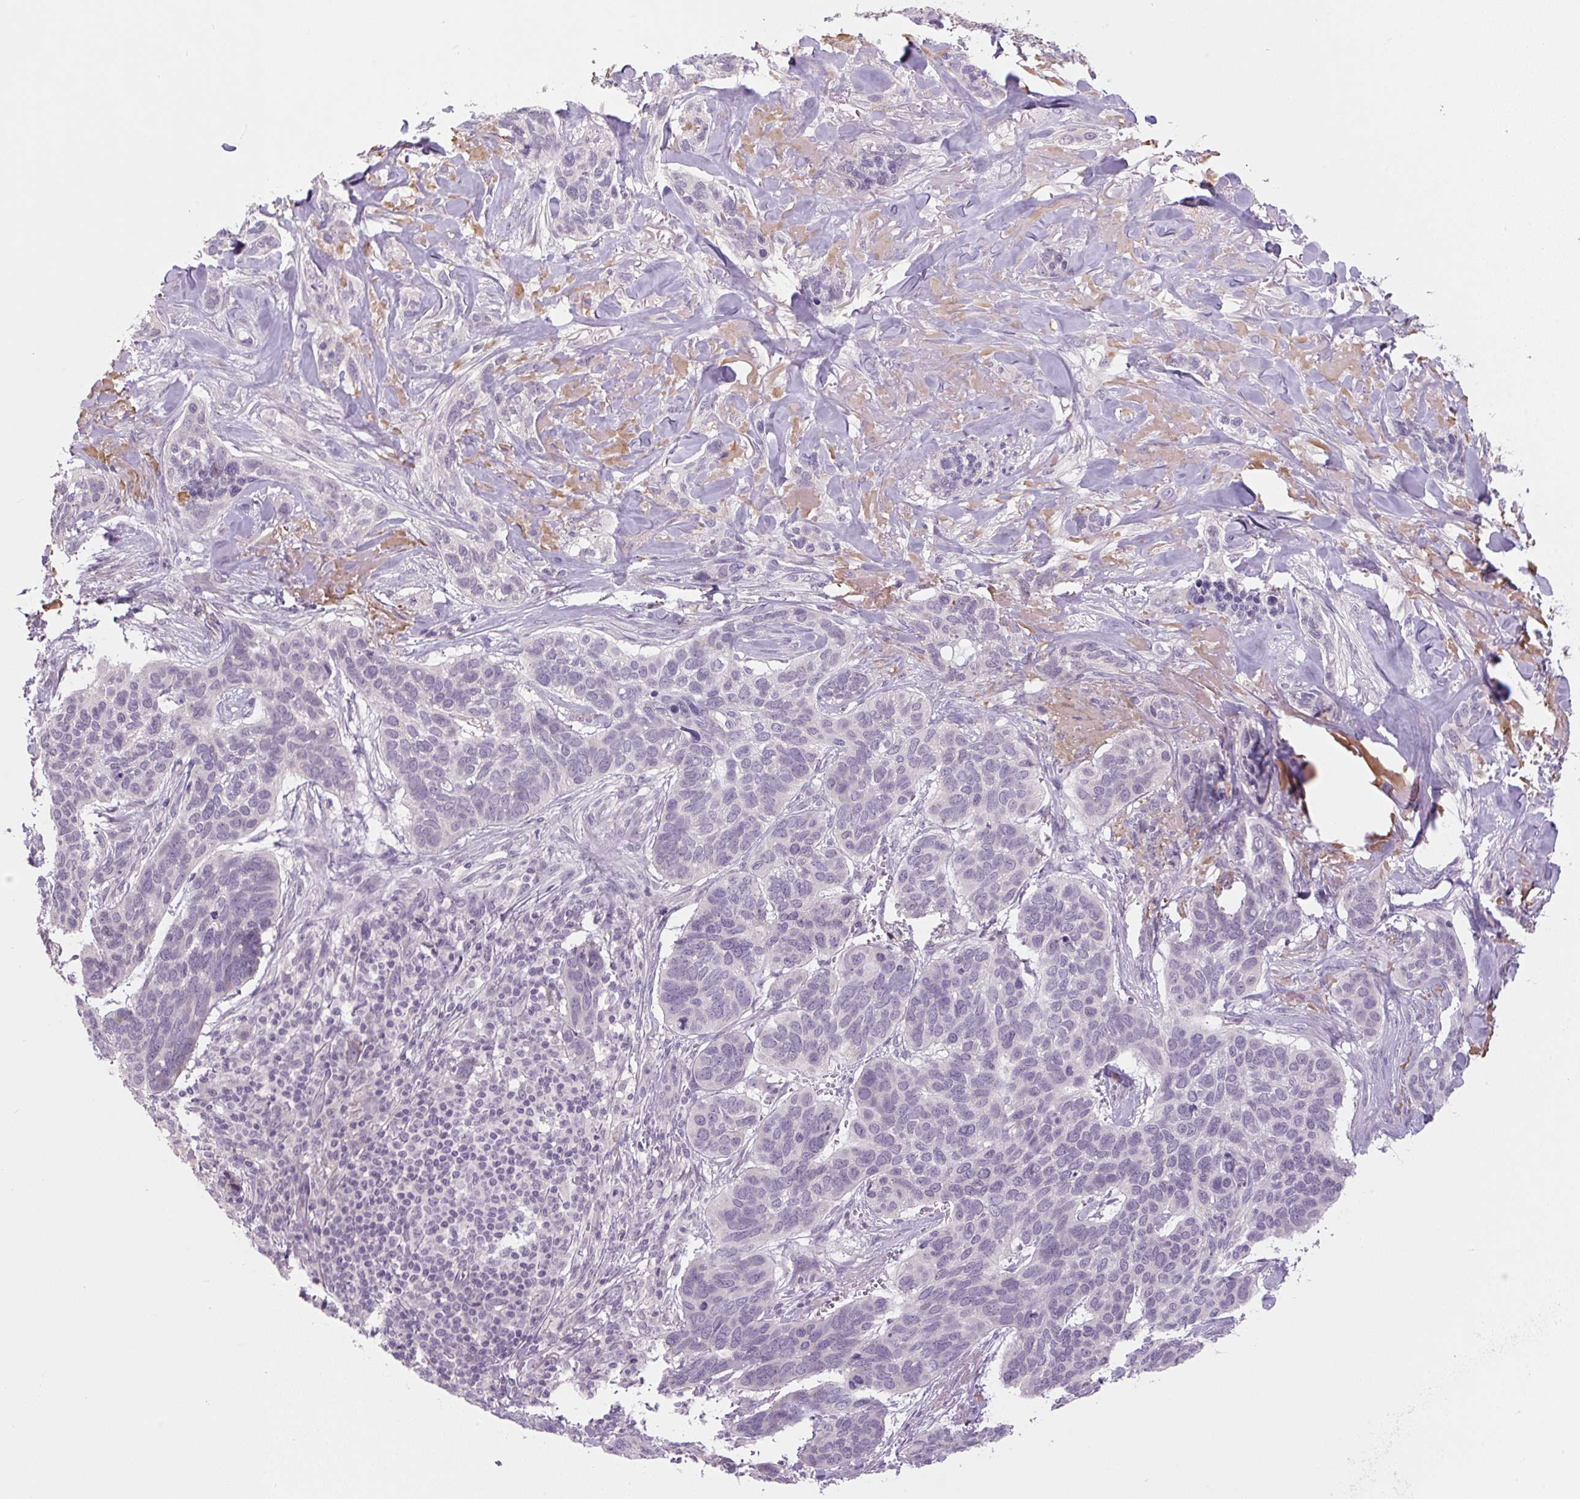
{"staining": {"intensity": "negative", "quantity": "none", "location": "none"}, "tissue": "skin cancer", "cell_type": "Tumor cells", "image_type": "cancer", "snomed": [{"axis": "morphology", "description": "Basal cell carcinoma"}, {"axis": "topography", "description": "Skin"}], "caption": "Skin cancer (basal cell carcinoma) was stained to show a protein in brown. There is no significant positivity in tumor cells.", "gene": "TMEM100", "patient": {"sex": "male", "age": 86}}